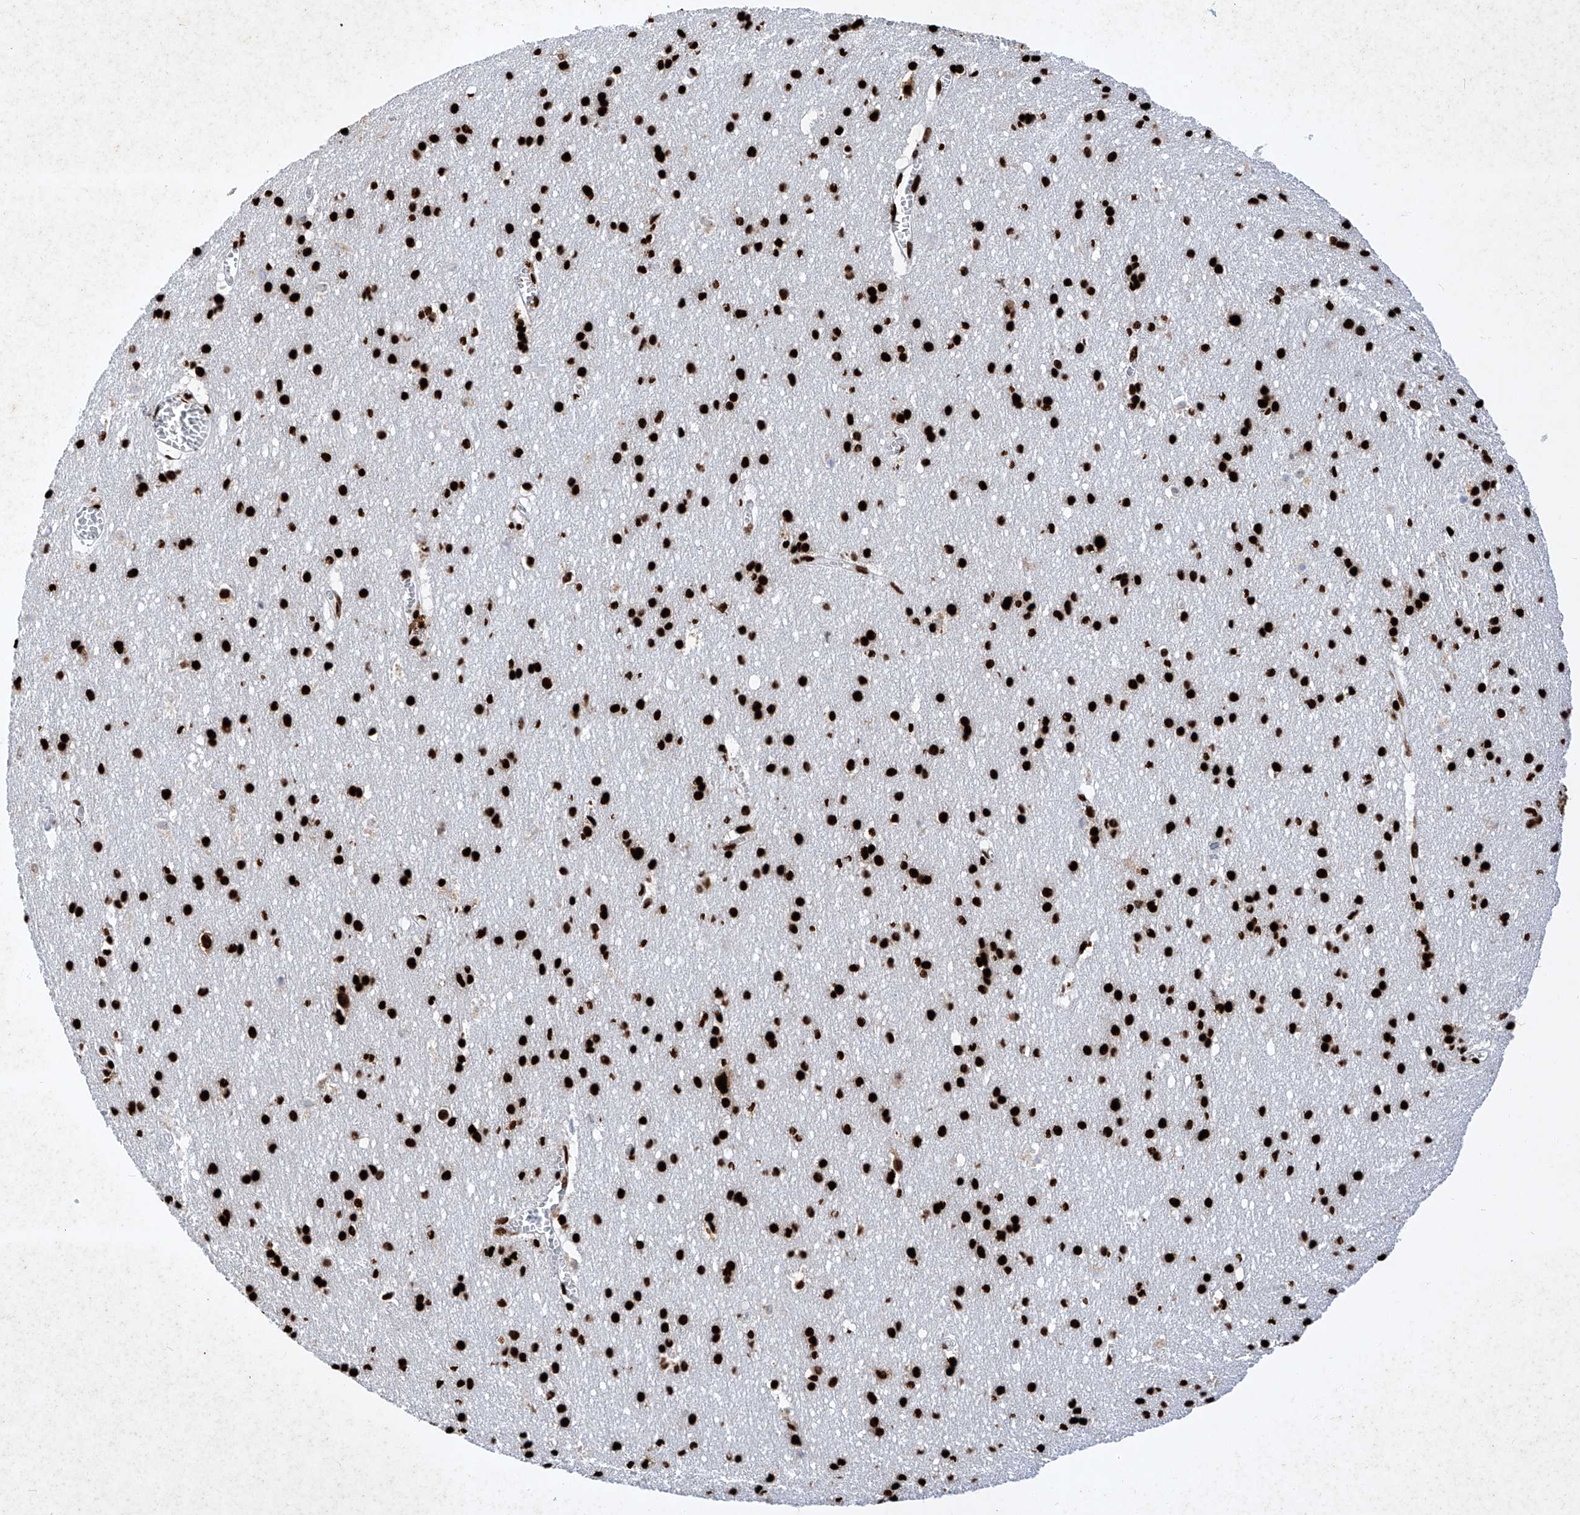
{"staining": {"intensity": "strong", "quantity": ">75%", "location": "nuclear"}, "tissue": "cerebral cortex", "cell_type": "Endothelial cells", "image_type": "normal", "snomed": [{"axis": "morphology", "description": "Normal tissue, NOS"}, {"axis": "topography", "description": "Cerebral cortex"}], "caption": "Human cerebral cortex stained with a brown dye demonstrates strong nuclear positive positivity in approximately >75% of endothelial cells.", "gene": "SRSF6", "patient": {"sex": "male", "age": 54}}